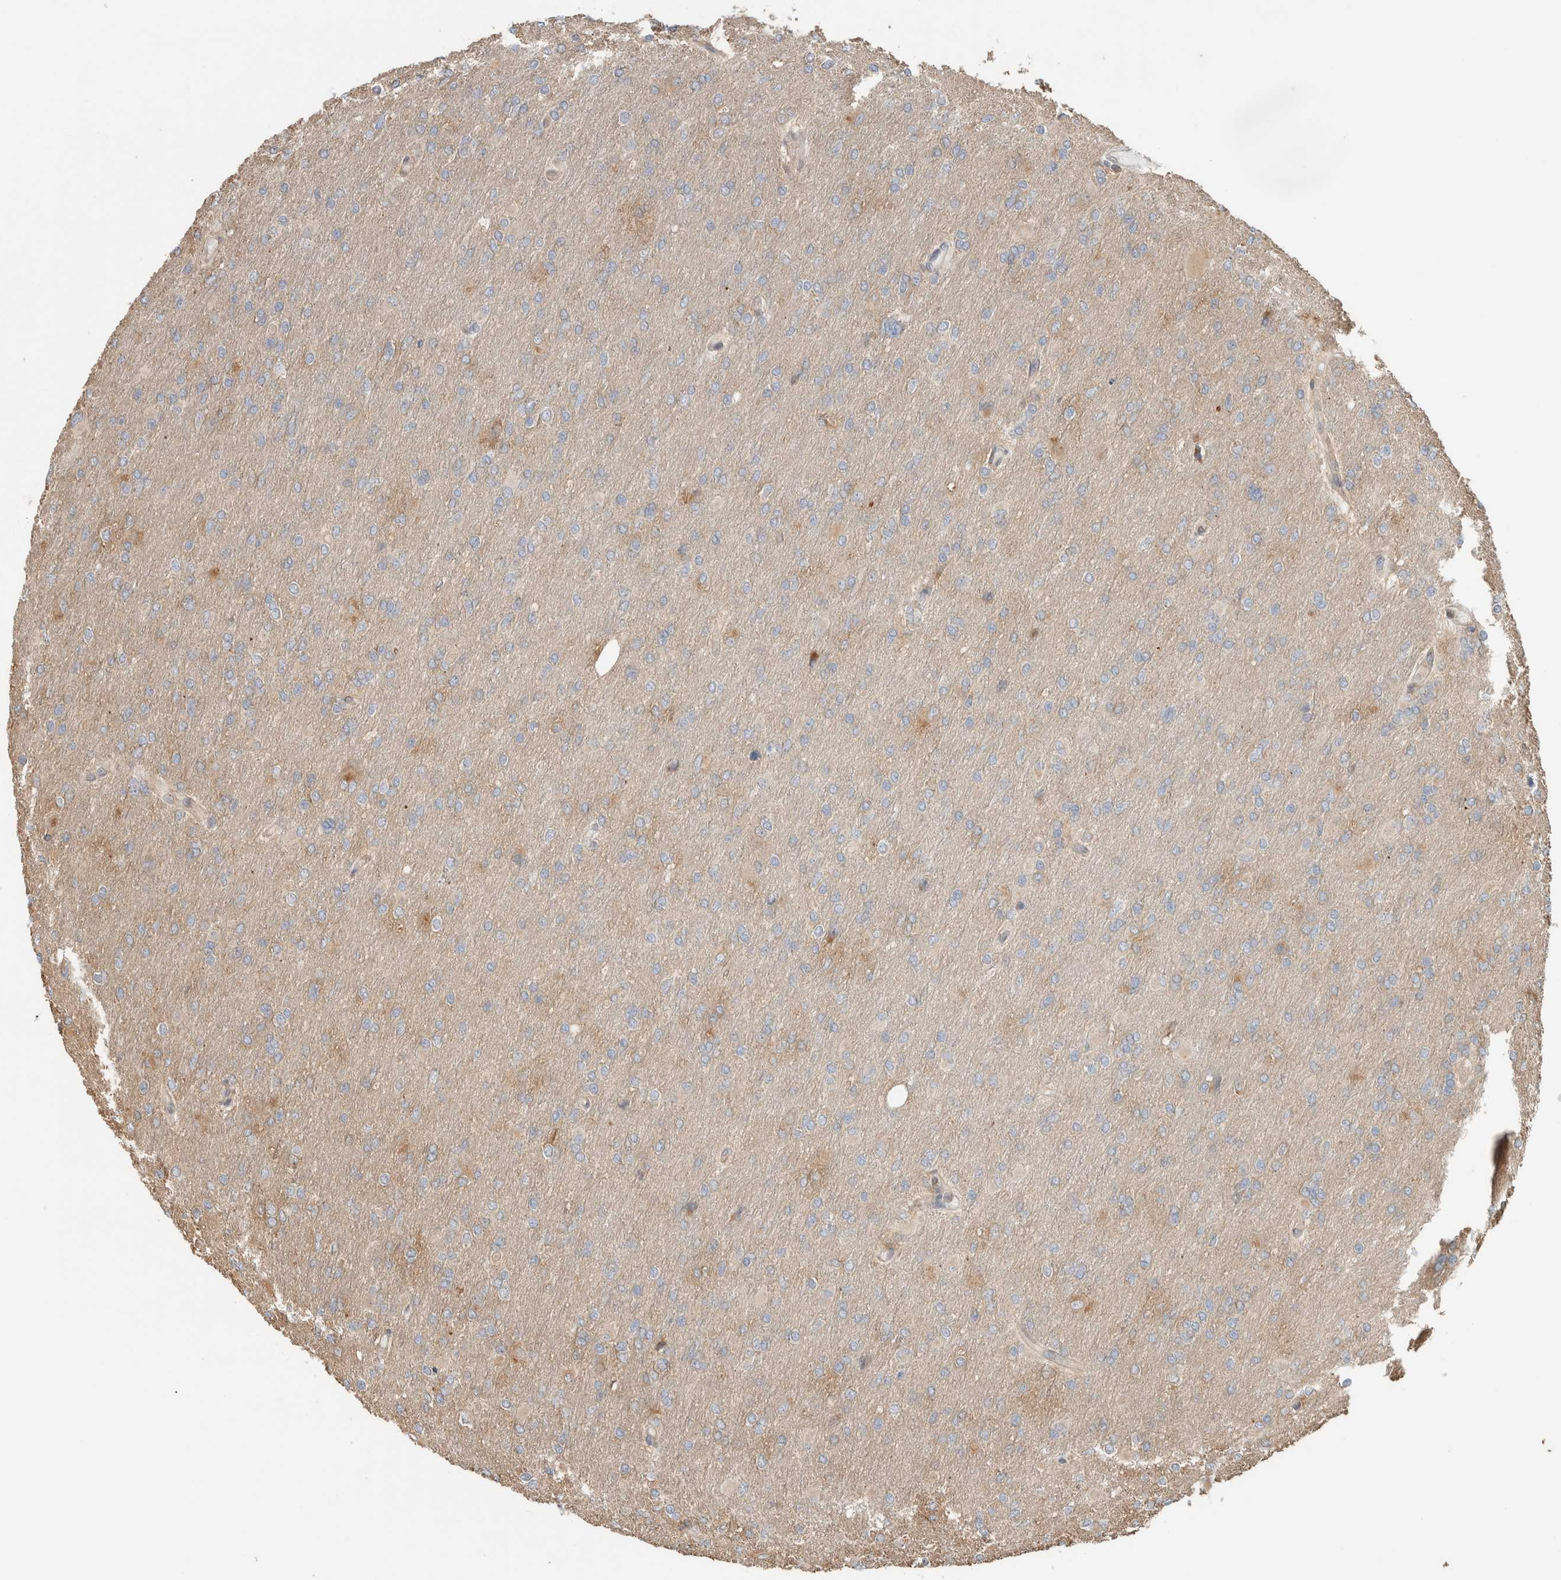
{"staining": {"intensity": "weak", "quantity": "25%-75%", "location": "cytoplasmic/membranous"}, "tissue": "glioma", "cell_type": "Tumor cells", "image_type": "cancer", "snomed": [{"axis": "morphology", "description": "Glioma, malignant, High grade"}, {"axis": "topography", "description": "Cerebral cortex"}], "caption": "Protein staining reveals weak cytoplasmic/membranous expression in approximately 25%-75% of tumor cells in glioma.", "gene": "CNTROB", "patient": {"sex": "female", "age": 36}}